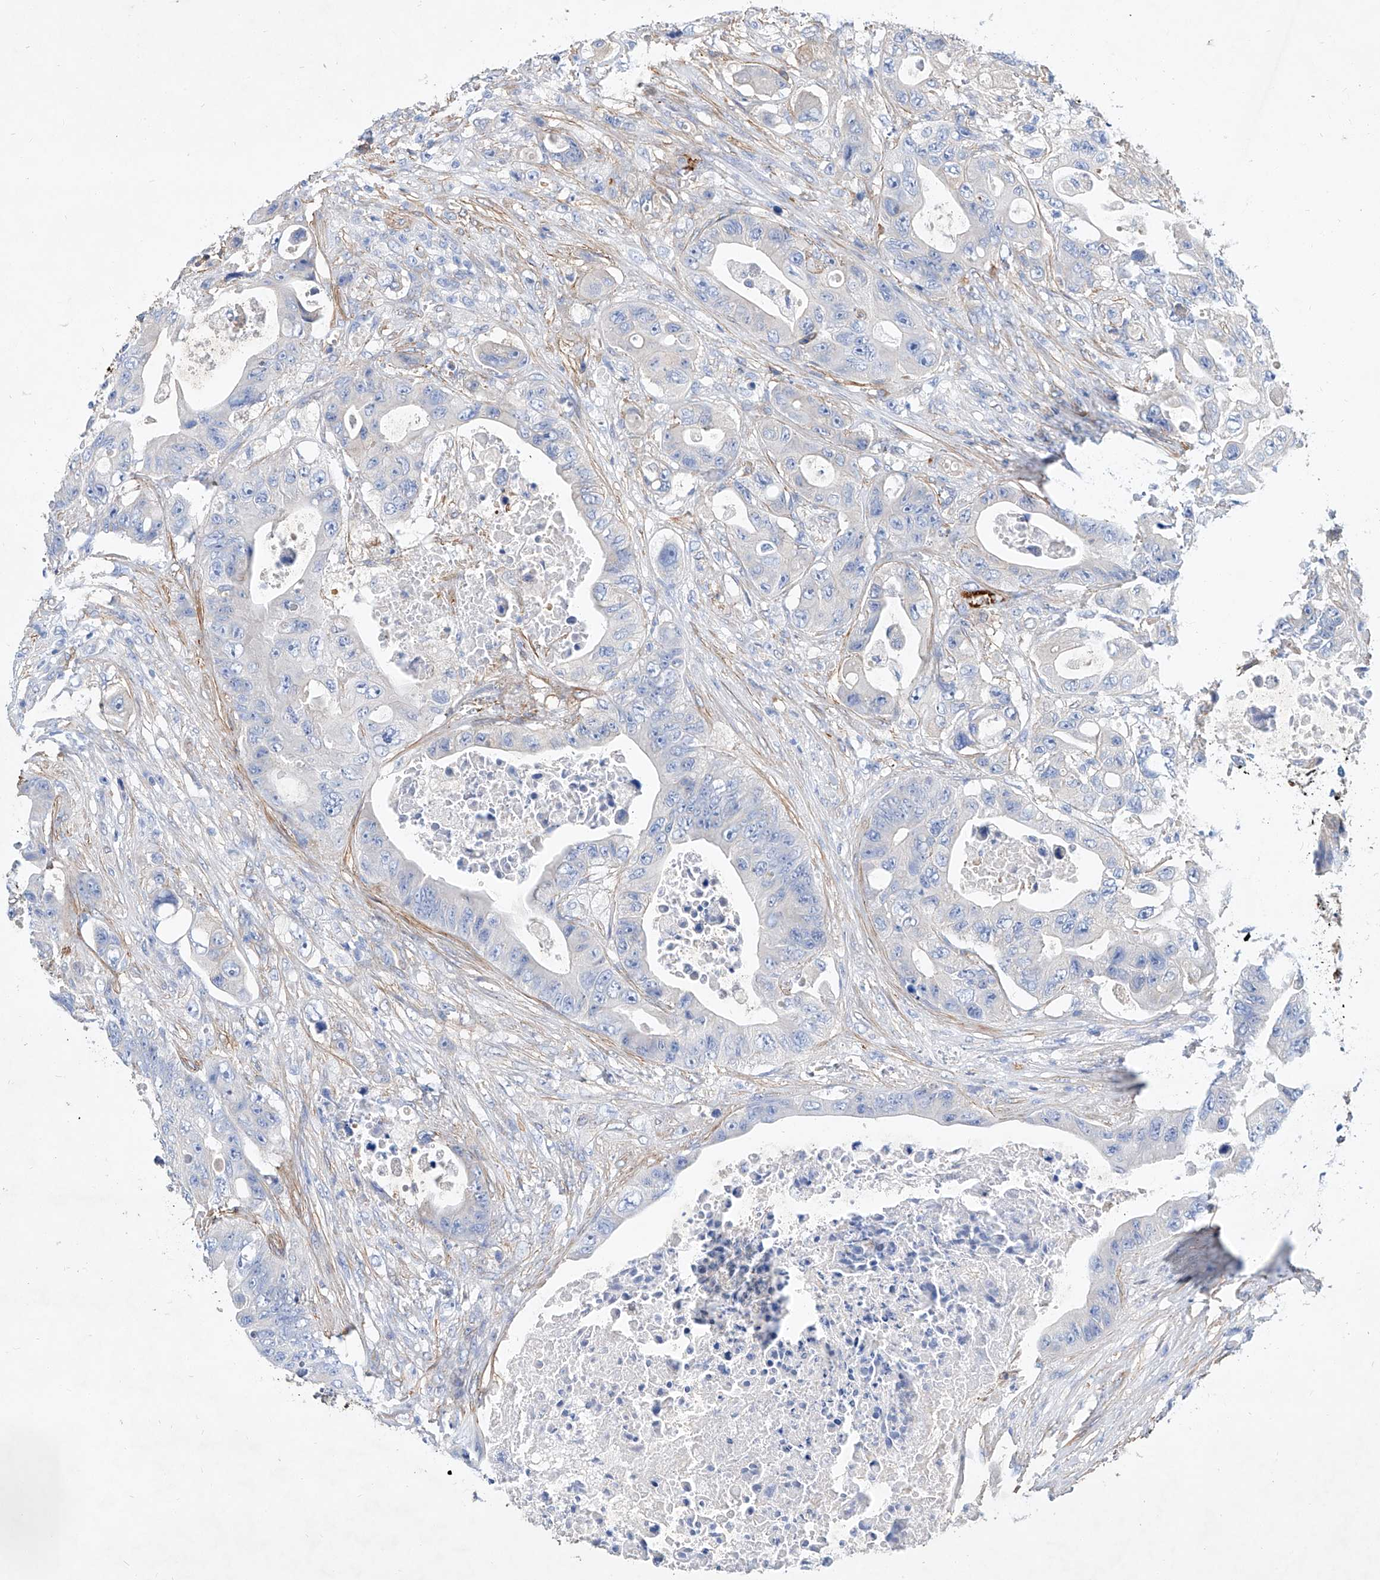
{"staining": {"intensity": "negative", "quantity": "none", "location": "none"}, "tissue": "colorectal cancer", "cell_type": "Tumor cells", "image_type": "cancer", "snomed": [{"axis": "morphology", "description": "Adenocarcinoma, NOS"}, {"axis": "topography", "description": "Colon"}], "caption": "Immunohistochemistry (IHC) of human adenocarcinoma (colorectal) demonstrates no positivity in tumor cells. Brightfield microscopy of immunohistochemistry stained with DAB (brown) and hematoxylin (blue), captured at high magnification.", "gene": "TAS2R60", "patient": {"sex": "female", "age": 46}}